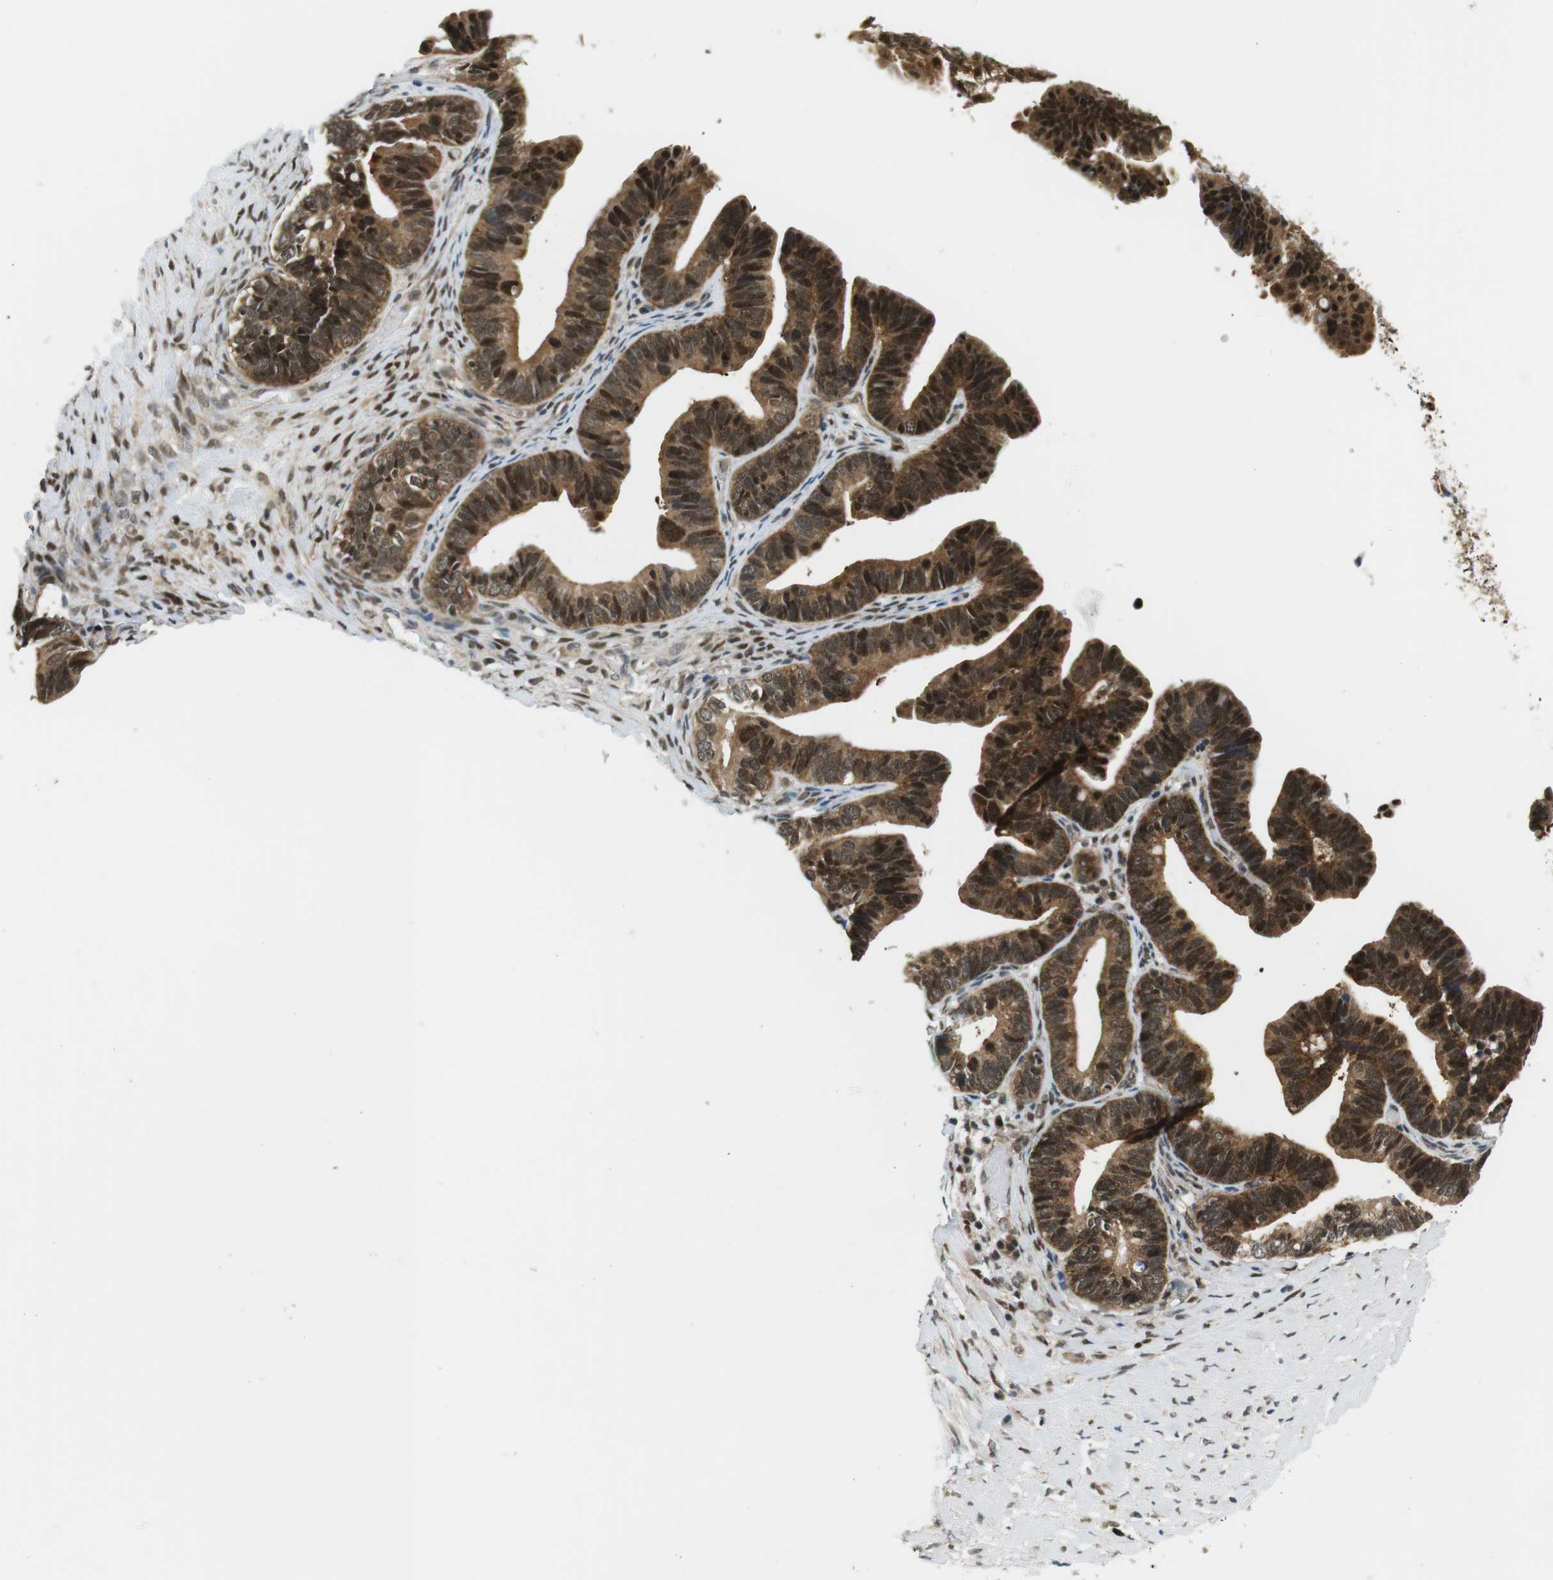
{"staining": {"intensity": "strong", "quantity": ">75%", "location": "cytoplasmic/membranous,nuclear"}, "tissue": "ovarian cancer", "cell_type": "Tumor cells", "image_type": "cancer", "snomed": [{"axis": "morphology", "description": "Cystadenocarcinoma, serous, NOS"}, {"axis": "topography", "description": "Ovary"}], "caption": "Immunohistochemistry histopathology image of human ovarian serous cystadenocarcinoma stained for a protein (brown), which demonstrates high levels of strong cytoplasmic/membranous and nuclear expression in approximately >75% of tumor cells.", "gene": "CSNK2B", "patient": {"sex": "female", "age": 56}}